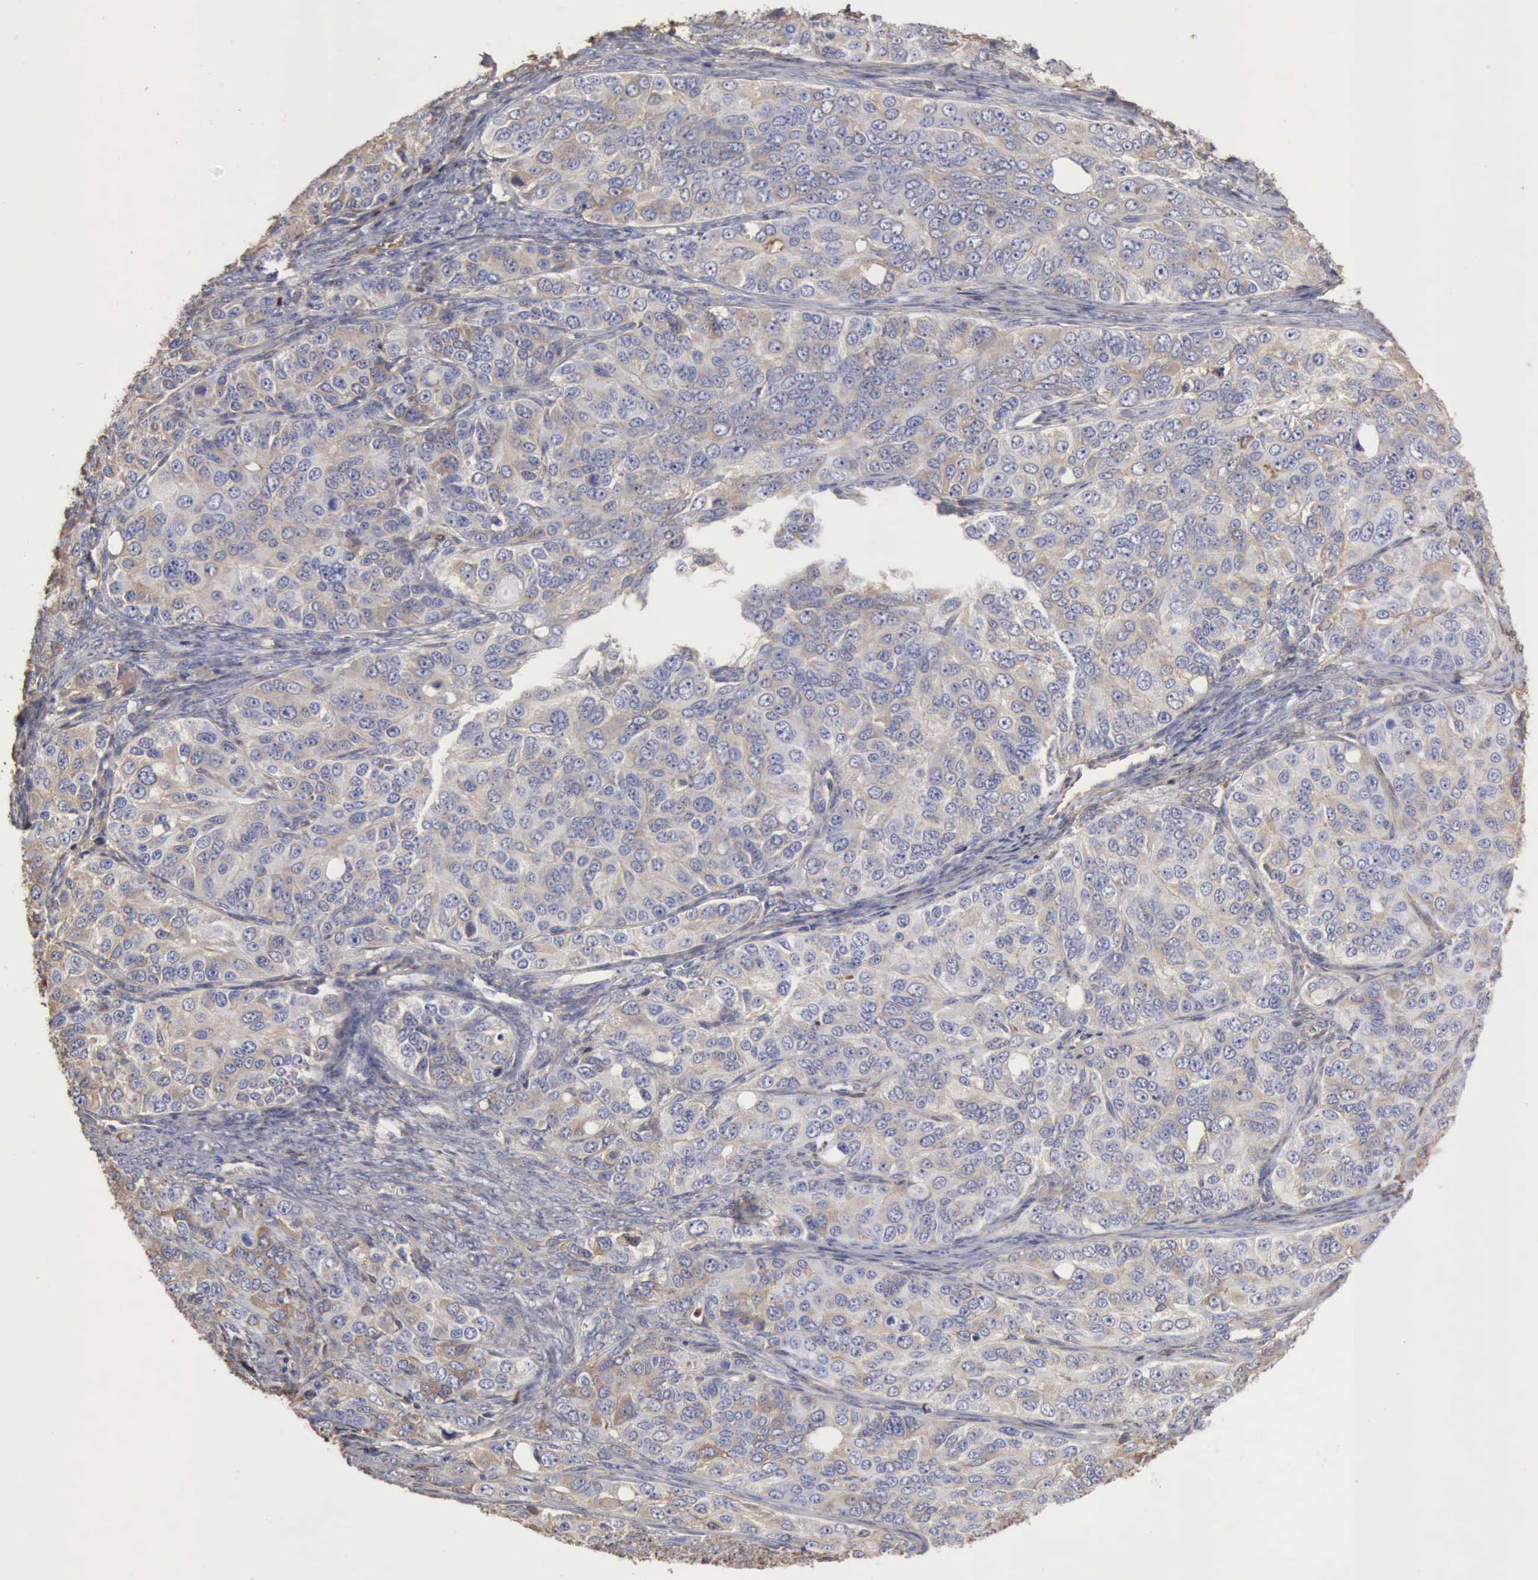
{"staining": {"intensity": "weak", "quantity": "<25%", "location": "cytoplasmic/membranous"}, "tissue": "ovarian cancer", "cell_type": "Tumor cells", "image_type": "cancer", "snomed": [{"axis": "morphology", "description": "Carcinoma, endometroid"}, {"axis": "topography", "description": "Ovary"}], "caption": "Immunohistochemistry image of ovarian endometroid carcinoma stained for a protein (brown), which shows no positivity in tumor cells. (DAB IHC, high magnification).", "gene": "SERPINA1", "patient": {"sex": "female", "age": 51}}